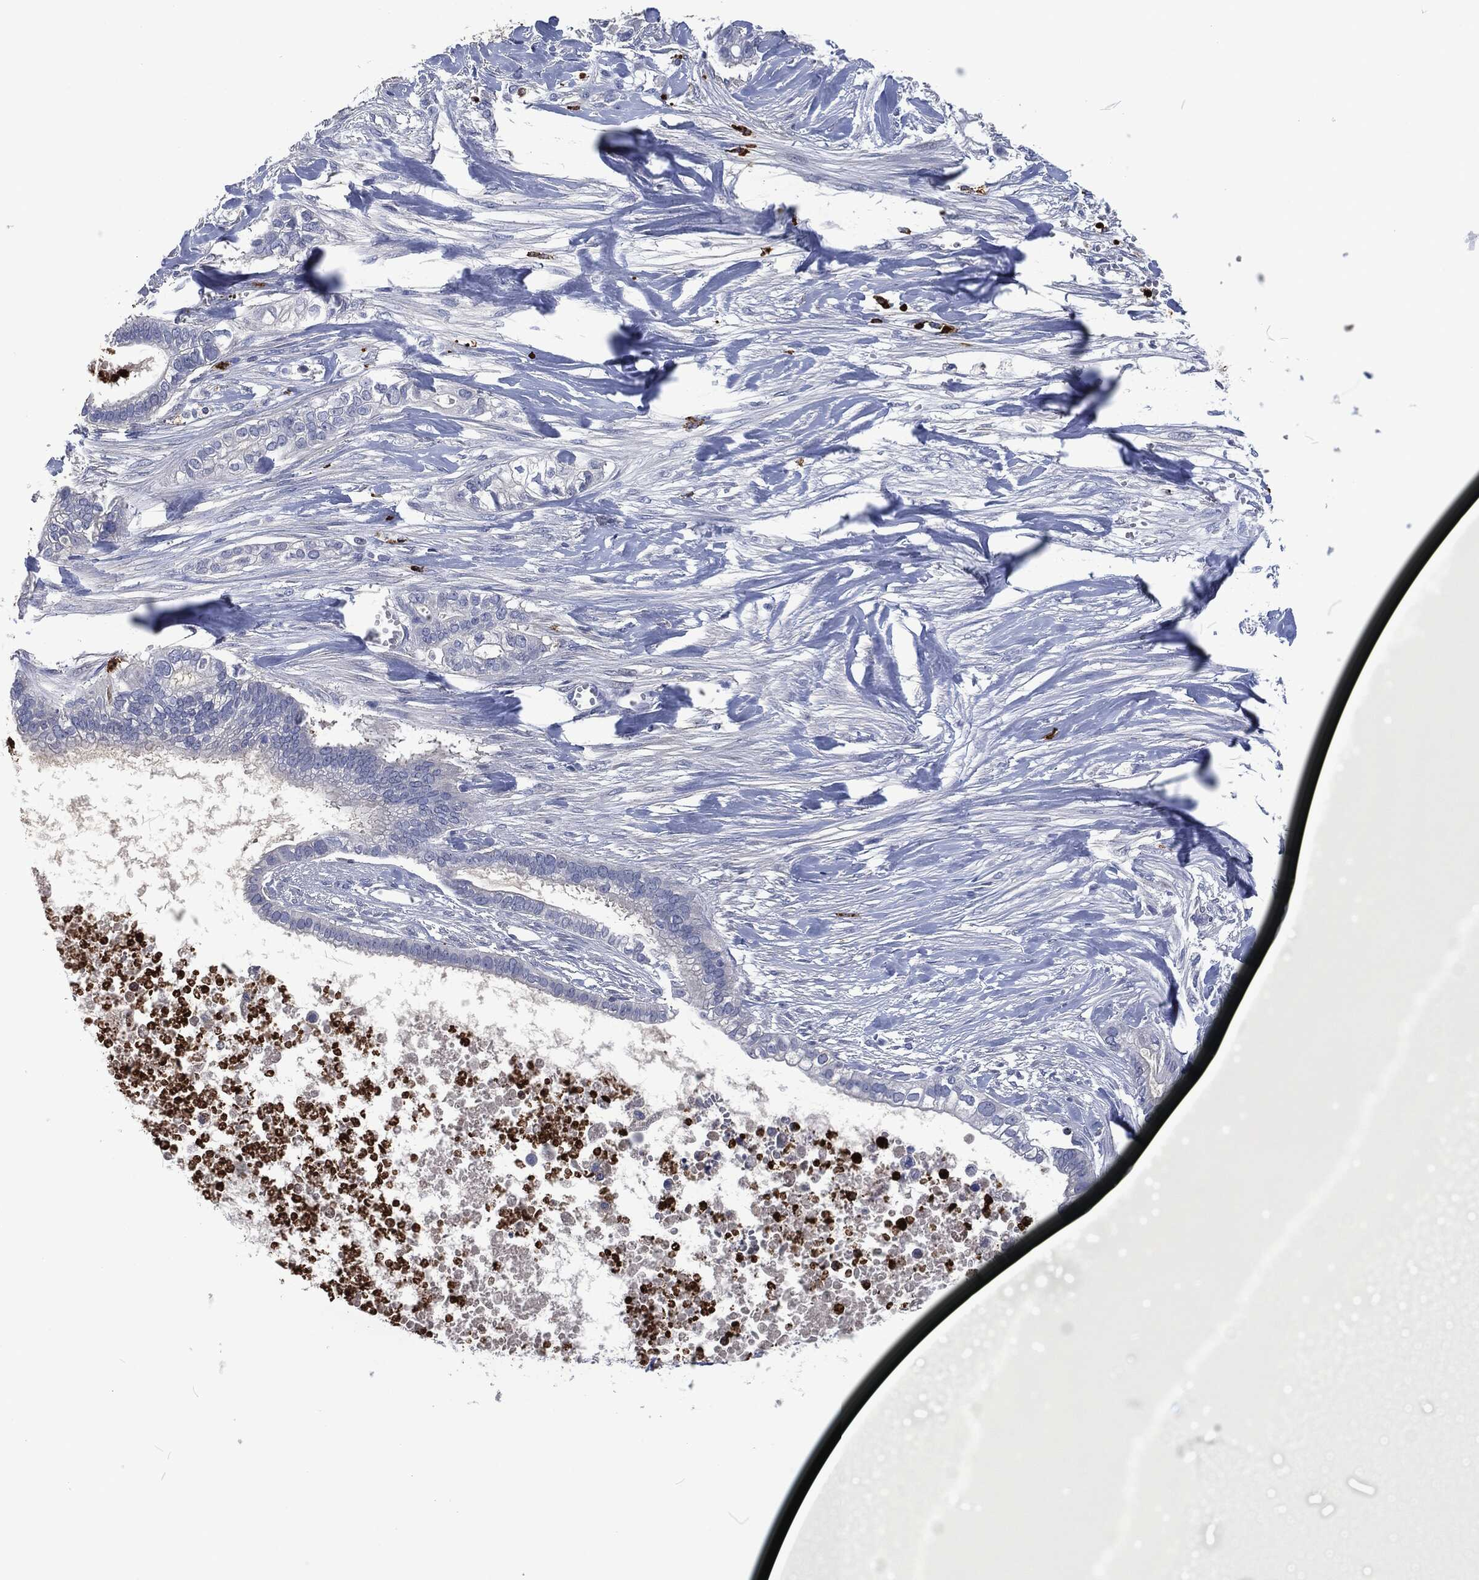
{"staining": {"intensity": "negative", "quantity": "none", "location": "none"}, "tissue": "pancreatic cancer", "cell_type": "Tumor cells", "image_type": "cancer", "snomed": [{"axis": "morphology", "description": "Adenocarcinoma, NOS"}, {"axis": "topography", "description": "Pancreas"}], "caption": "This histopathology image is of pancreatic cancer stained with immunohistochemistry to label a protein in brown with the nuclei are counter-stained blue. There is no positivity in tumor cells.", "gene": "MPO", "patient": {"sex": "male", "age": 61}}